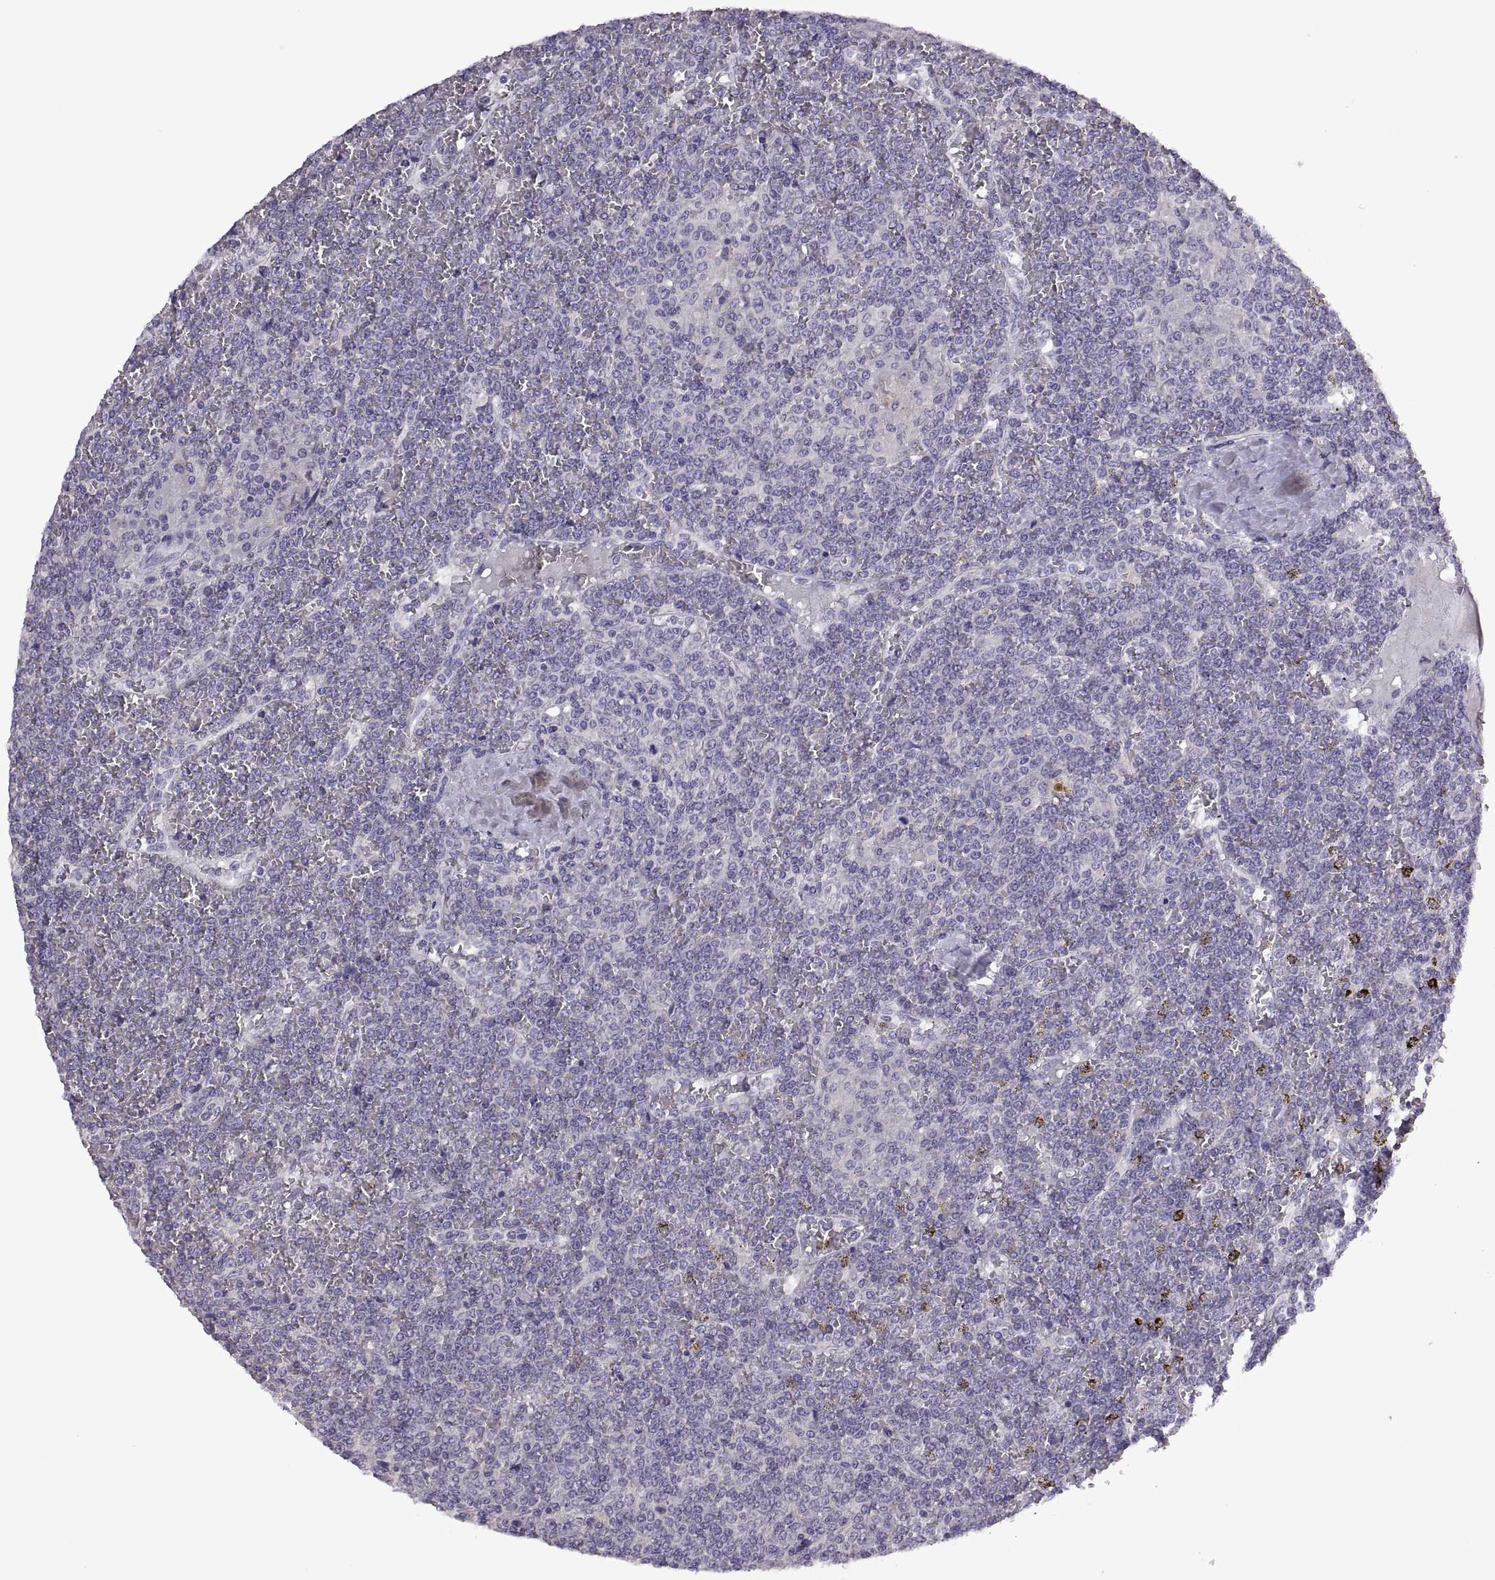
{"staining": {"intensity": "negative", "quantity": "none", "location": "none"}, "tissue": "lymphoma", "cell_type": "Tumor cells", "image_type": "cancer", "snomed": [{"axis": "morphology", "description": "Malignant lymphoma, non-Hodgkin's type, Low grade"}, {"axis": "topography", "description": "Spleen"}], "caption": "Immunohistochemistry image of neoplastic tissue: malignant lymphoma, non-Hodgkin's type (low-grade) stained with DAB displays no significant protein expression in tumor cells.", "gene": "TBX19", "patient": {"sex": "female", "age": 19}}